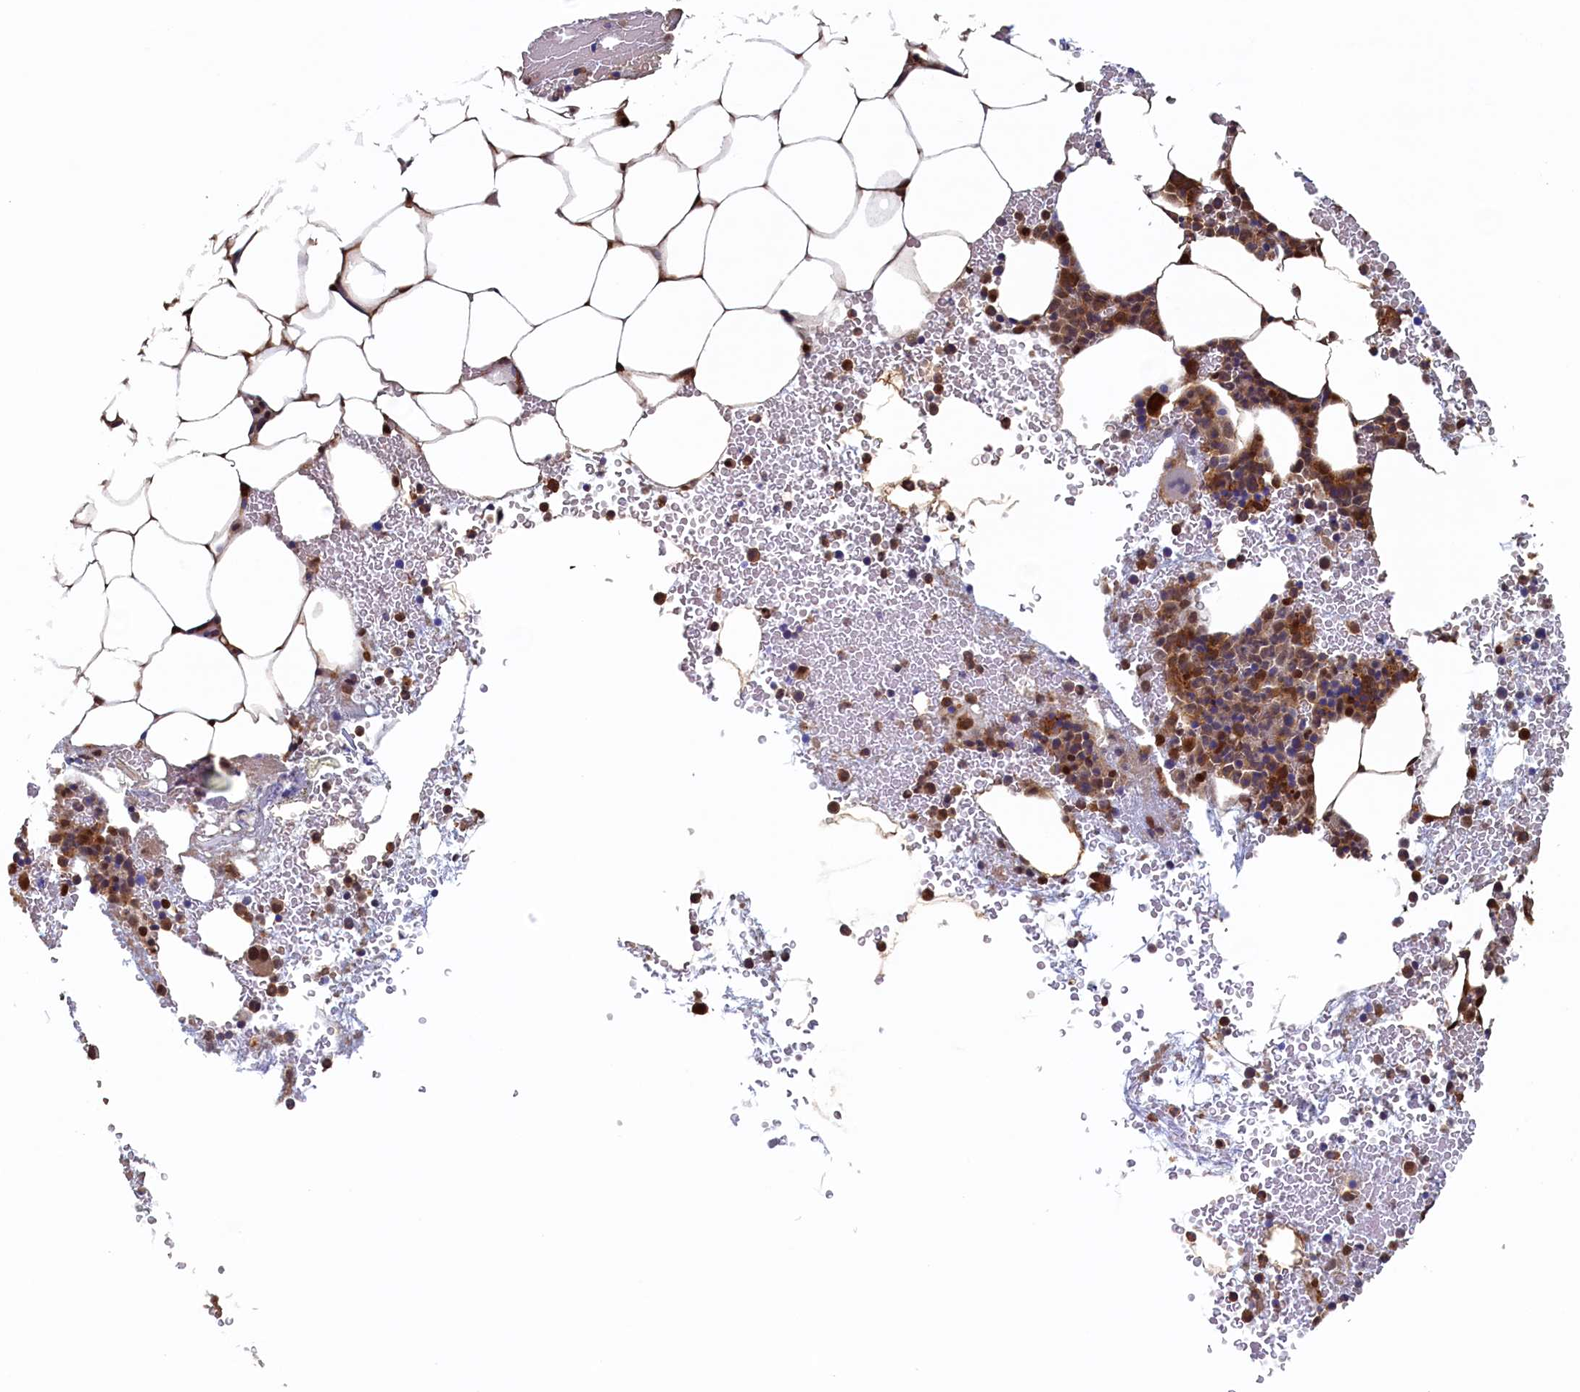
{"staining": {"intensity": "moderate", "quantity": "25%-75%", "location": "cytoplasmic/membranous,nuclear"}, "tissue": "bone marrow", "cell_type": "Hematopoietic cells", "image_type": "normal", "snomed": [{"axis": "morphology", "description": "Normal tissue, NOS"}, {"axis": "morphology", "description": "Inflammation, NOS"}, {"axis": "topography", "description": "Bone marrow"}], "caption": "Immunohistochemical staining of normal human bone marrow shows moderate cytoplasmic/membranous,nuclear protein staining in about 25%-75% of hematopoietic cells. The staining is performed using DAB (3,3'-diaminobenzidine) brown chromogen to label protein expression. The nuclei are counter-stained blue using hematoxylin.", "gene": "AHCY", "patient": {"sex": "female", "age": 78}}